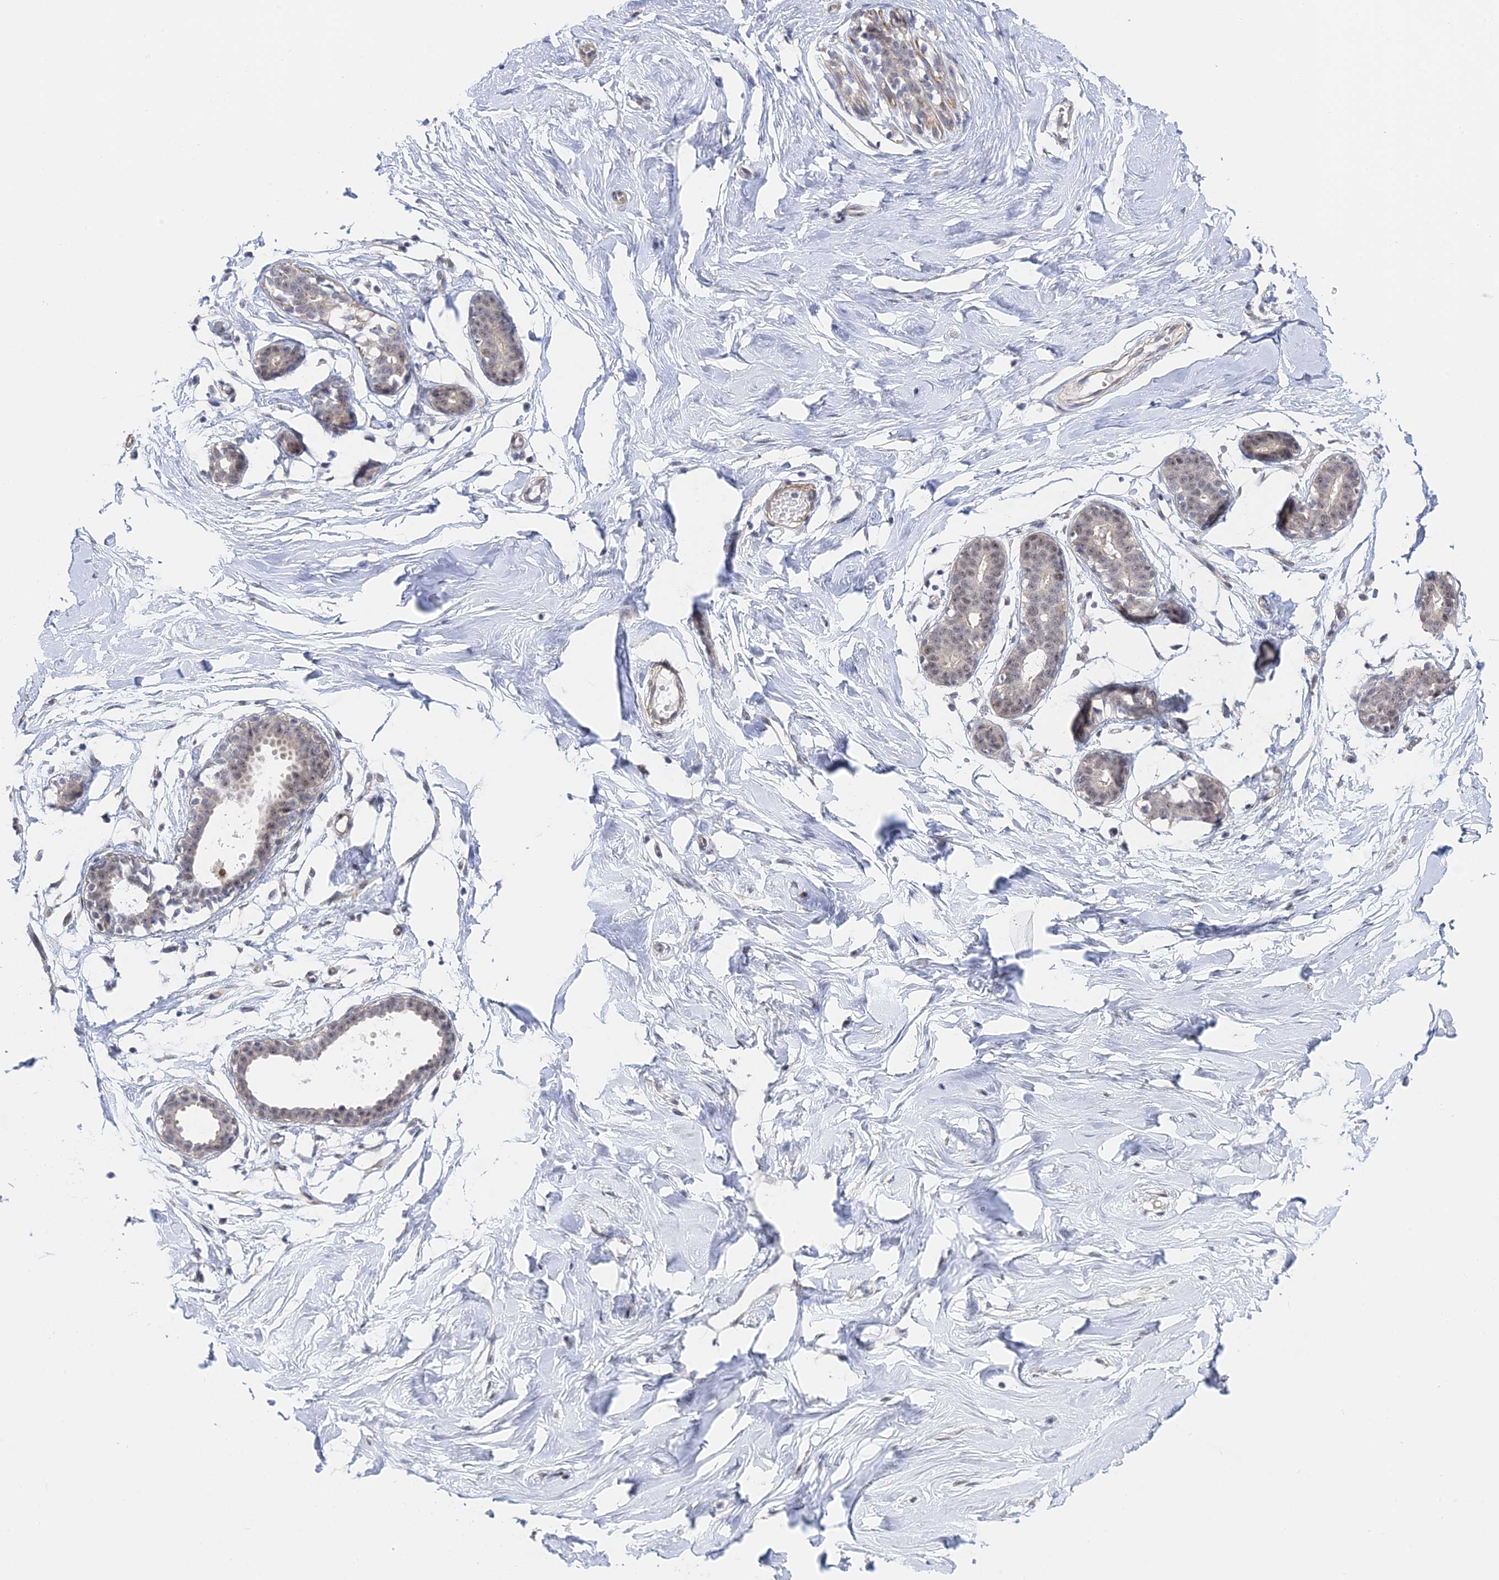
{"staining": {"intensity": "negative", "quantity": "none", "location": "none"}, "tissue": "breast", "cell_type": "Adipocytes", "image_type": "normal", "snomed": [{"axis": "morphology", "description": "Normal tissue, NOS"}, {"axis": "morphology", "description": "Adenoma, NOS"}, {"axis": "topography", "description": "Breast"}], "caption": "Immunohistochemistry (IHC) image of unremarkable breast: human breast stained with DAB (3,3'-diaminobenzidine) demonstrates no significant protein positivity in adipocytes. (DAB (3,3'-diaminobenzidine) immunohistochemistry visualized using brightfield microscopy, high magnification).", "gene": "CFAP92", "patient": {"sex": "female", "age": 23}}